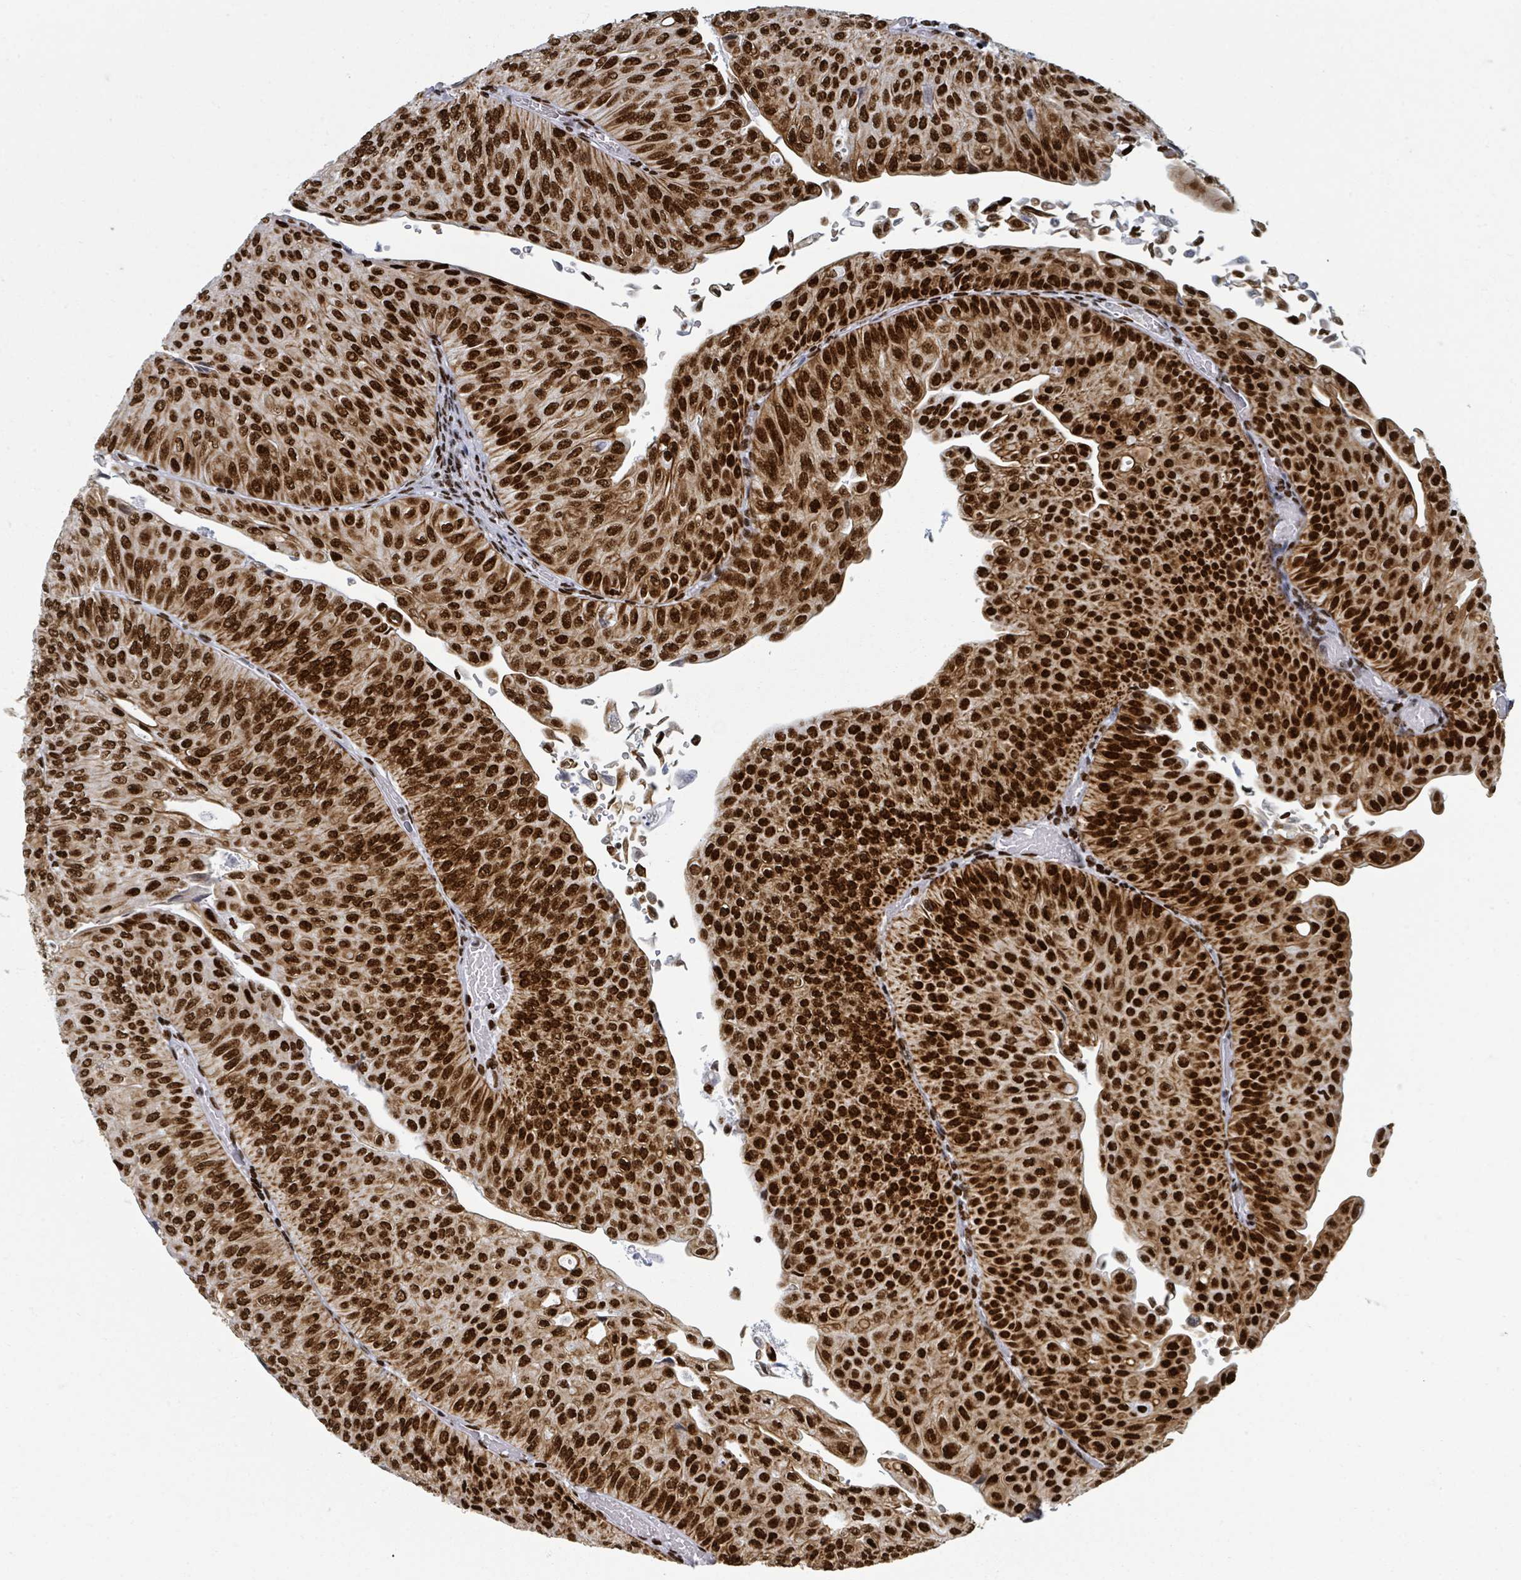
{"staining": {"intensity": "strong", "quantity": ">75%", "location": "nuclear"}, "tissue": "urothelial cancer", "cell_type": "Tumor cells", "image_type": "cancer", "snomed": [{"axis": "morphology", "description": "Urothelial carcinoma, NOS"}, {"axis": "topography", "description": "Urinary bladder"}], "caption": "Immunohistochemistry histopathology image of urothelial cancer stained for a protein (brown), which displays high levels of strong nuclear staining in approximately >75% of tumor cells.", "gene": "DHX16", "patient": {"sex": "male", "age": 59}}